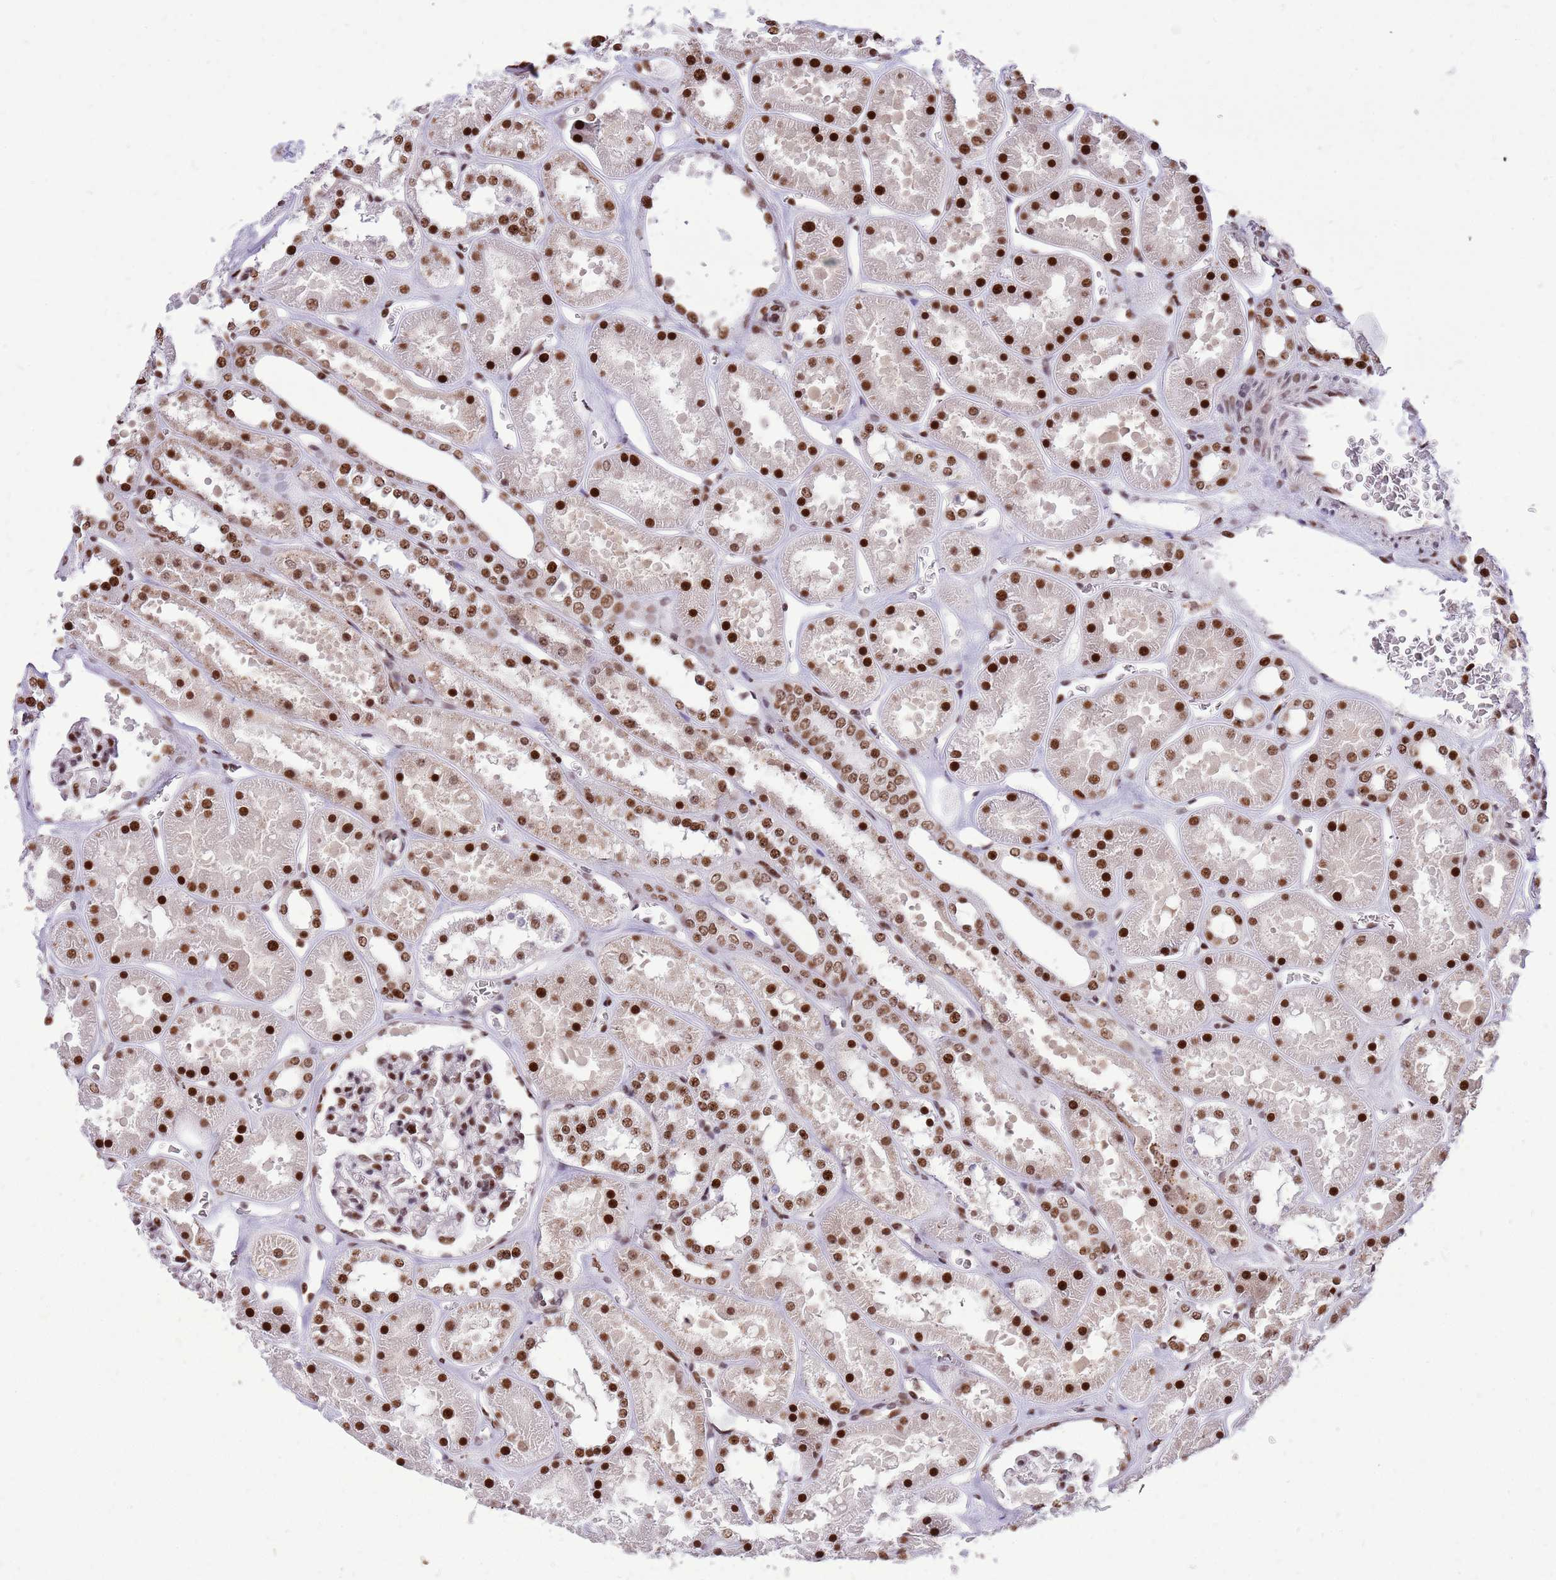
{"staining": {"intensity": "moderate", "quantity": ">75%", "location": "nuclear"}, "tissue": "kidney", "cell_type": "Cells in glomeruli", "image_type": "normal", "snomed": [{"axis": "morphology", "description": "Normal tissue, NOS"}, {"axis": "topography", "description": "Kidney"}], "caption": "Immunohistochemical staining of unremarkable kidney exhibits >75% levels of moderate nuclear protein positivity in about >75% of cells in glomeruli.", "gene": "WASHC4", "patient": {"sex": "female", "age": 41}}